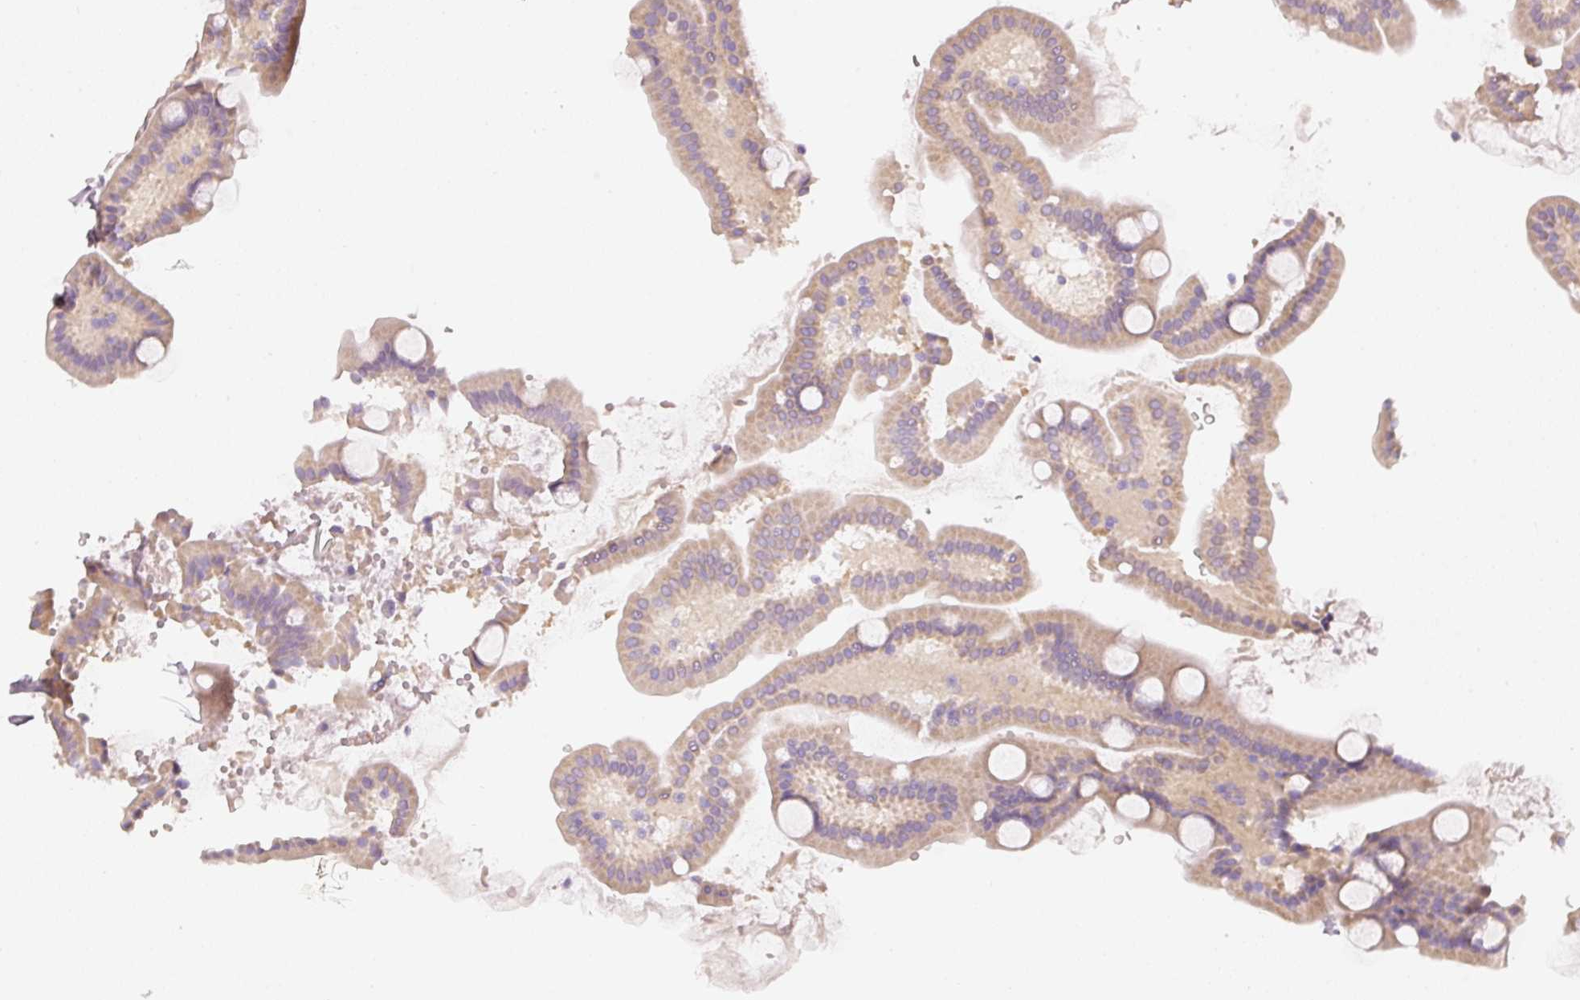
{"staining": {"intensity": "moderate", "quantity": "25%-75%", "location": "cytoplasmic/membranous"}, "tissue": "duodenum", "cell_type": "Glandular cells", "image_type": "normal", "snomed": [{"axis": "morphology", "description": "Normal tissue, NOS"}, {"axis": "topography", "description": "Duodenum"}], "caption": "IHC micrograph of benign duodenum: duodenum stained using IHC shows medium levels of moderate protein expression localized specifically in the cytoplasmic/membranous of glandular cells, appearing as a cytoplasmic/membranous brown color.", "gene": "RGL2", "patient": {"sex": "male", "age": 55}}